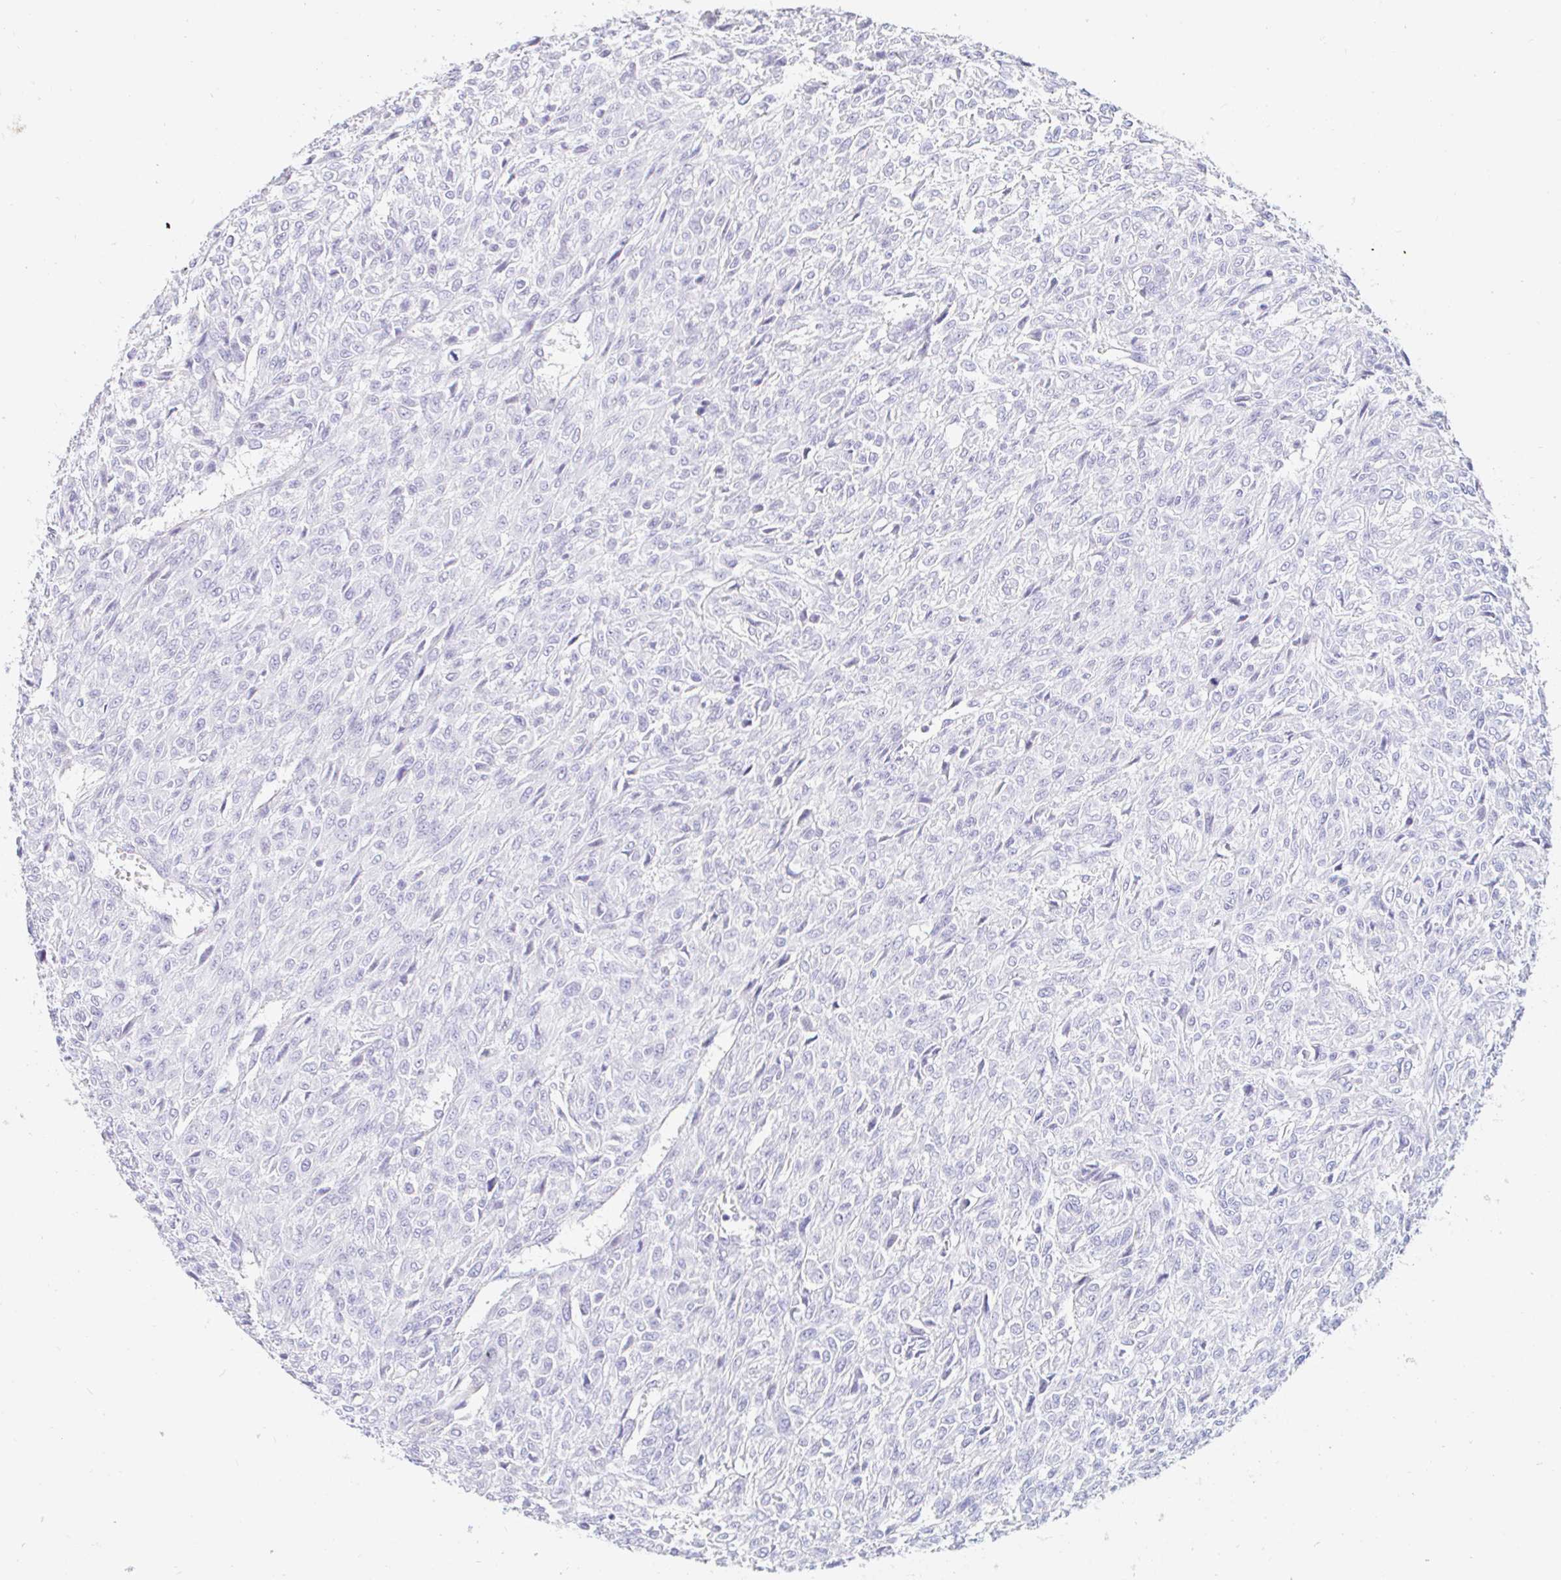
{"staining": {"intensity": "negative", "quantity": "none", "location": "none"}, "tissue": "renal cancer", "cell_type": "Tumor cells", "image_type": "cancer", "snomed": [{"axis": "morphology", "description": "Adenocarcinoma, NOS"}, {"axis": "topography", "description": "Kidney"}], "caption": "Photomicrograph shows no significant protein positivity in tumor cells of adenocarcinoma (renal).", "gene": "TEX44", "patient": {"sex": "male", "age": 58}}